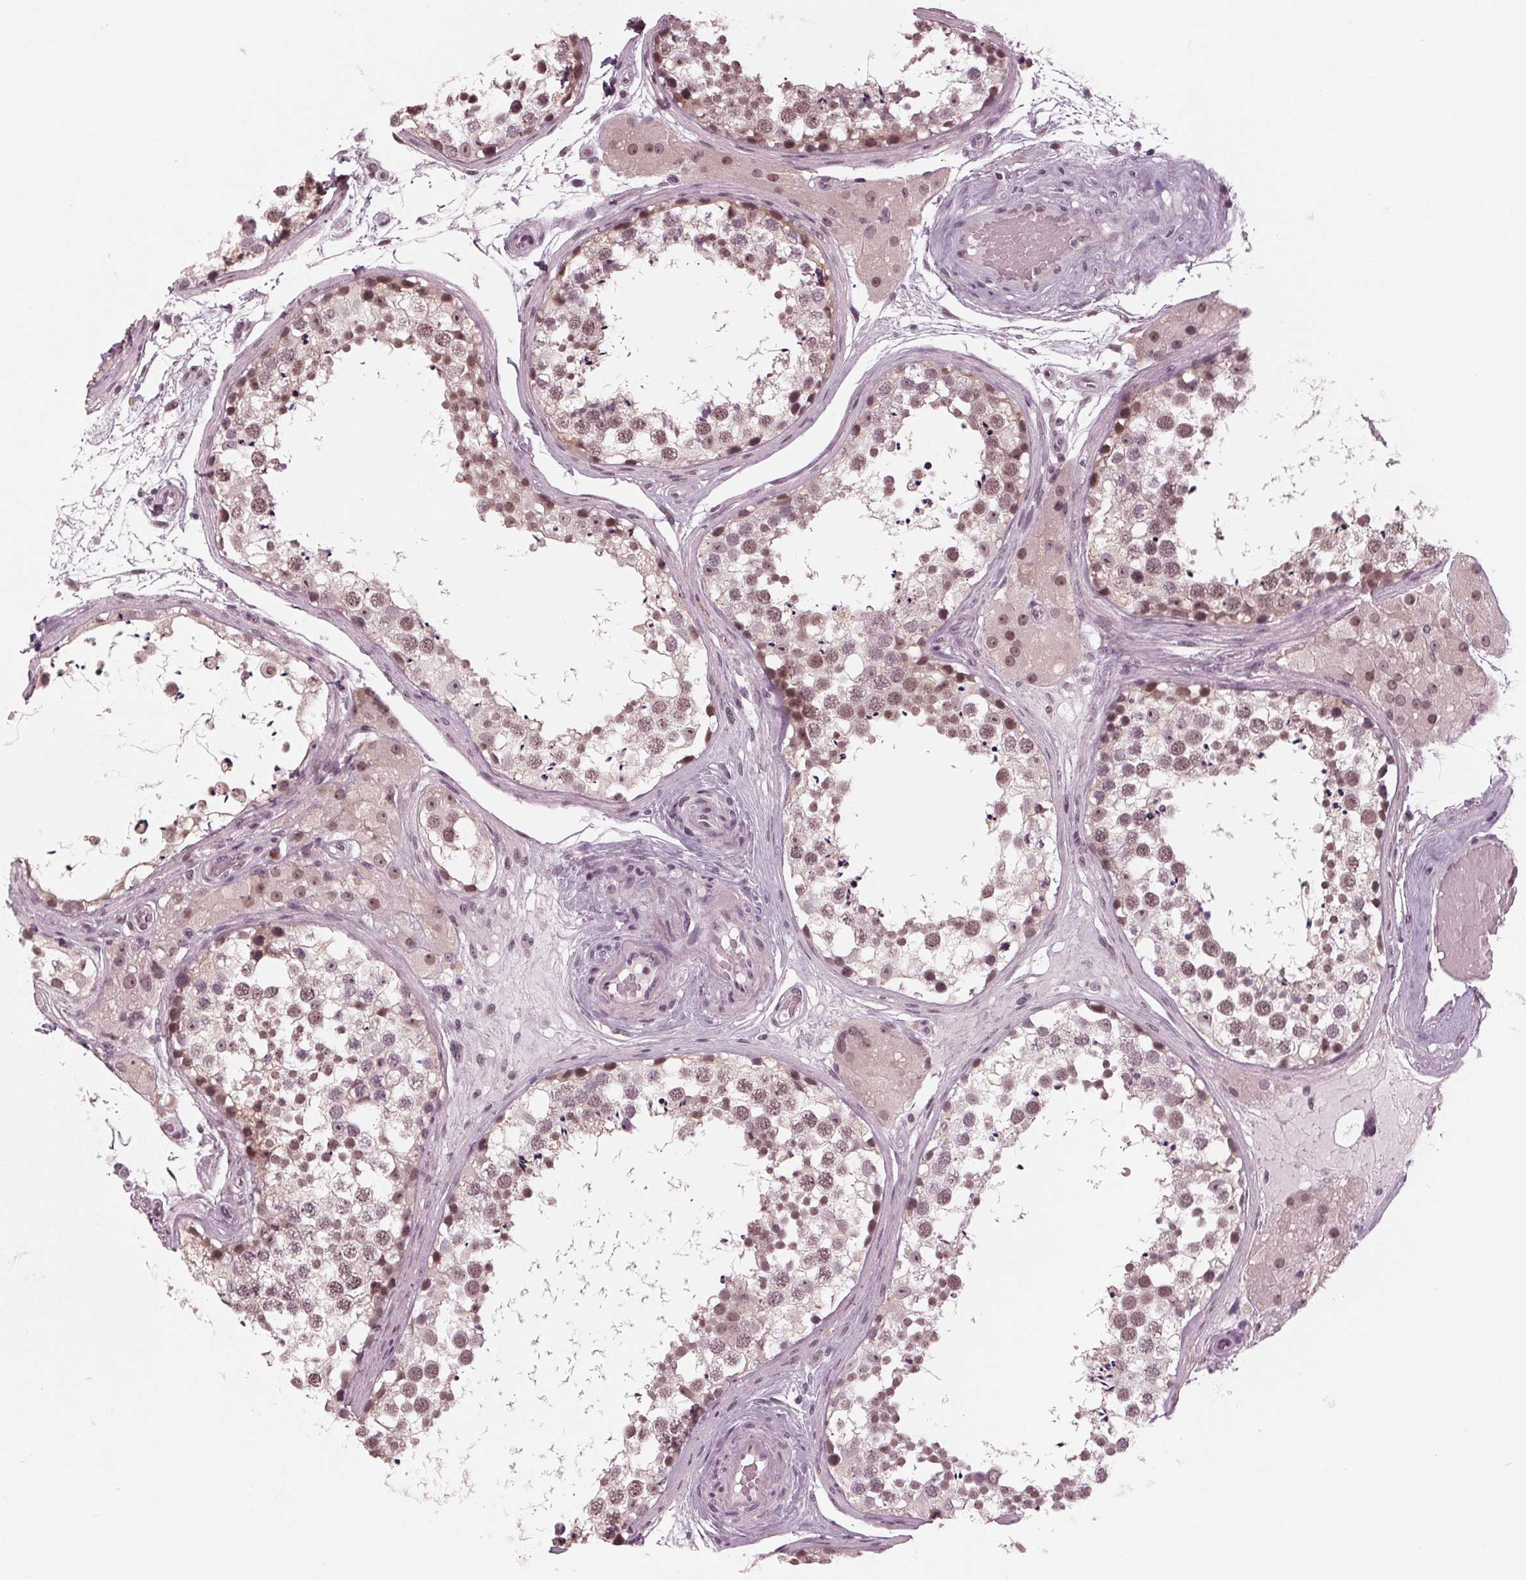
{"staining": {"intensity": "moderate", "quantity": ">75%", "location": "nuclear"}, "tissue": "testis", "cell_type": "Cells in seminiferous ducts", "image_type": "normal", "snomed": [{"axis": "morphology", "description": "Normal tissue, NOS"}, {"axis": "morphology", "description": "Seminoma, NOS"}, {"axis": "topography", "description": "Testis"}], "caption": "An image showing moderate nuclear positivity in about >75% of cells in seminiferous ducts in normal testis, as visualized by brown immunohistochemical staining.", "gene": "SLX4", "patient": {"sex": "male", "age": 65}}